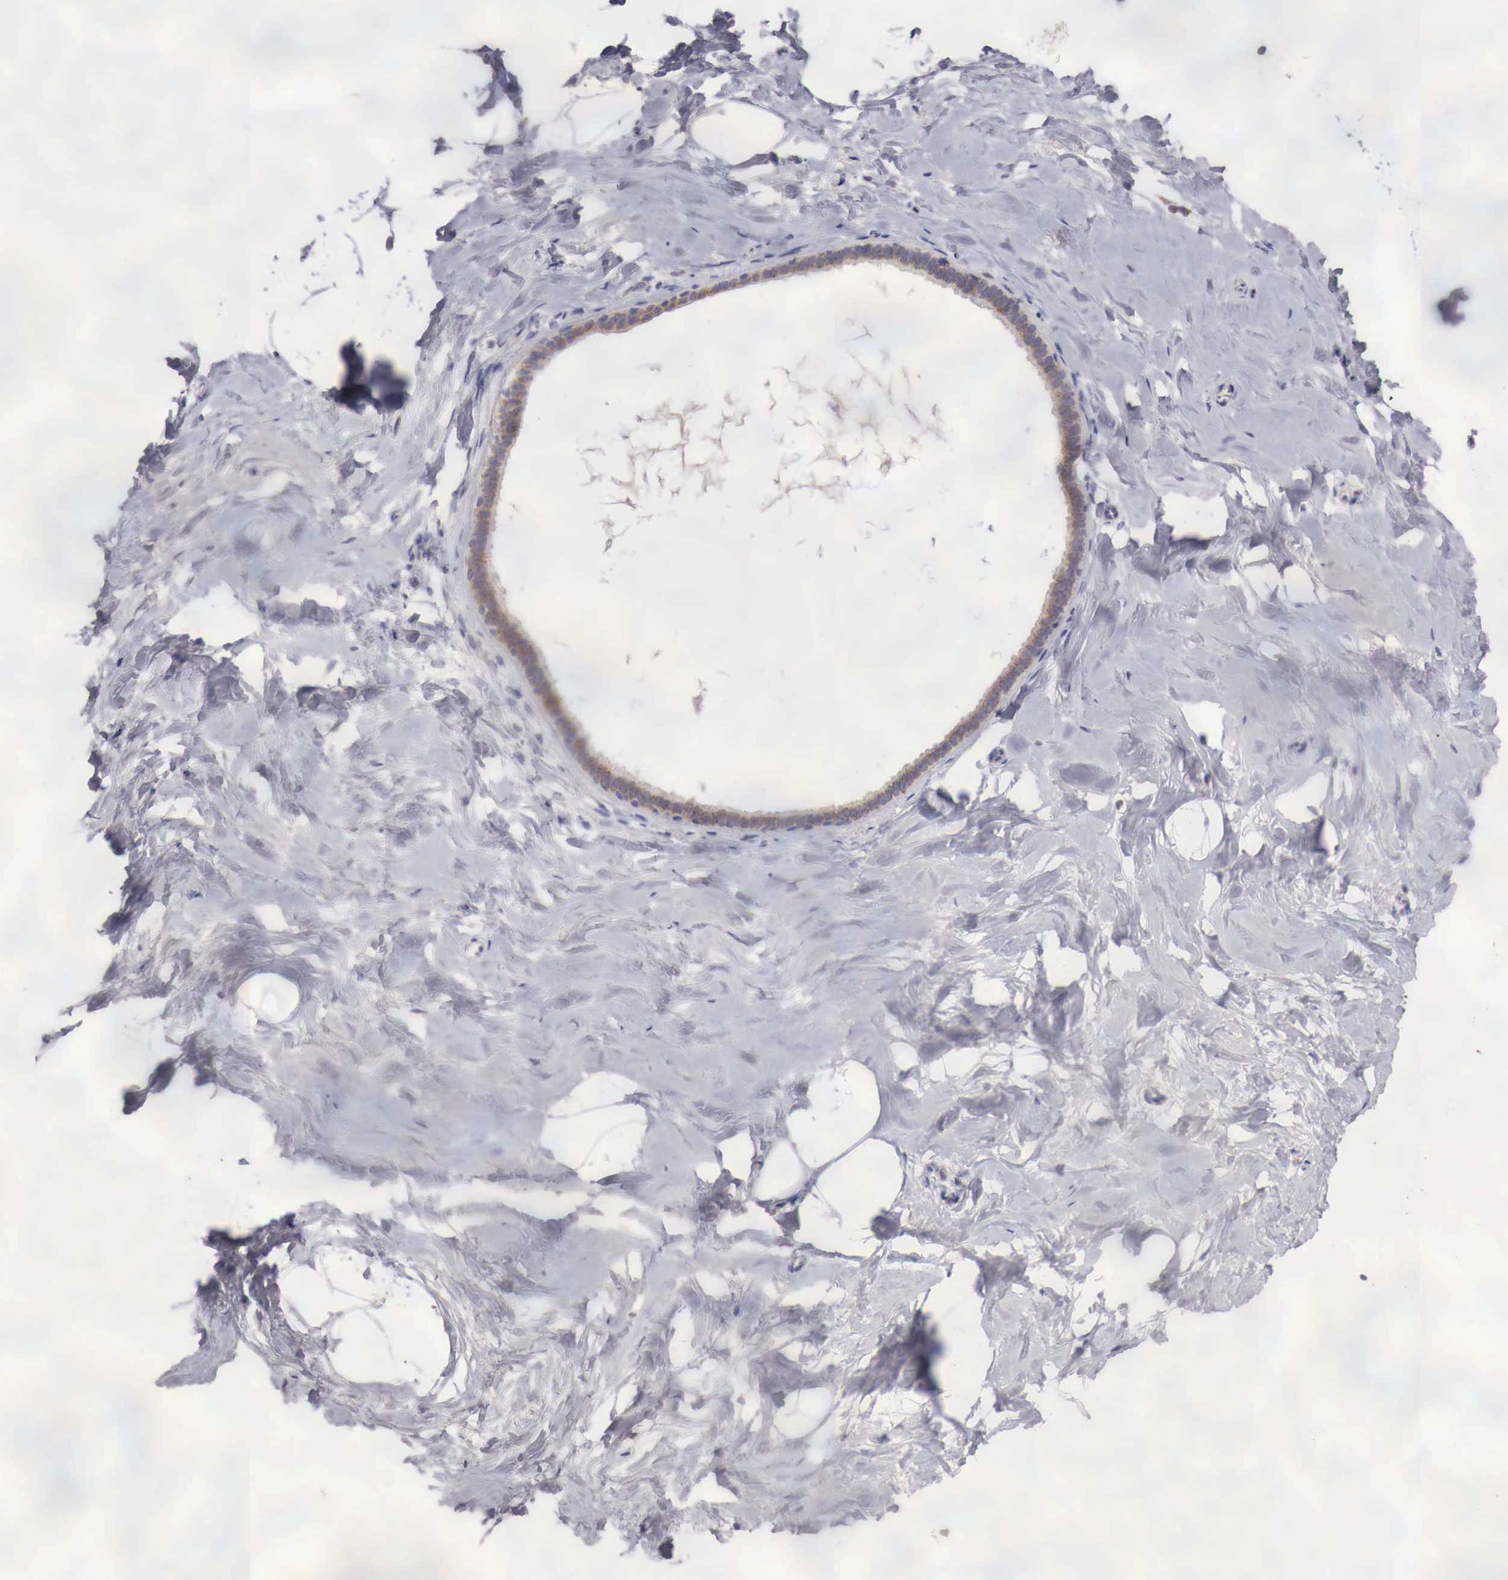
{"staining": {"intensity": "negative", "quantity": "none", "location": "none"}, "tissue": "breast", "cell_type": "Adipocytes", "image_type": "normal", "snomed": [{"axis": "morphology", "description": "Normal tissue, NOS"}, {"axis": "topography", "description": "Breast"}], "caption": "Photomicrograph shows no significant protein expression in adipocytes of unremarkable breast. (DAB immunohistochemistry (IHC) visualized using brightfield microscopy, high magnification).", "gene": "XPNPEP3", "patient": {"sex": "female", "age": 54}}